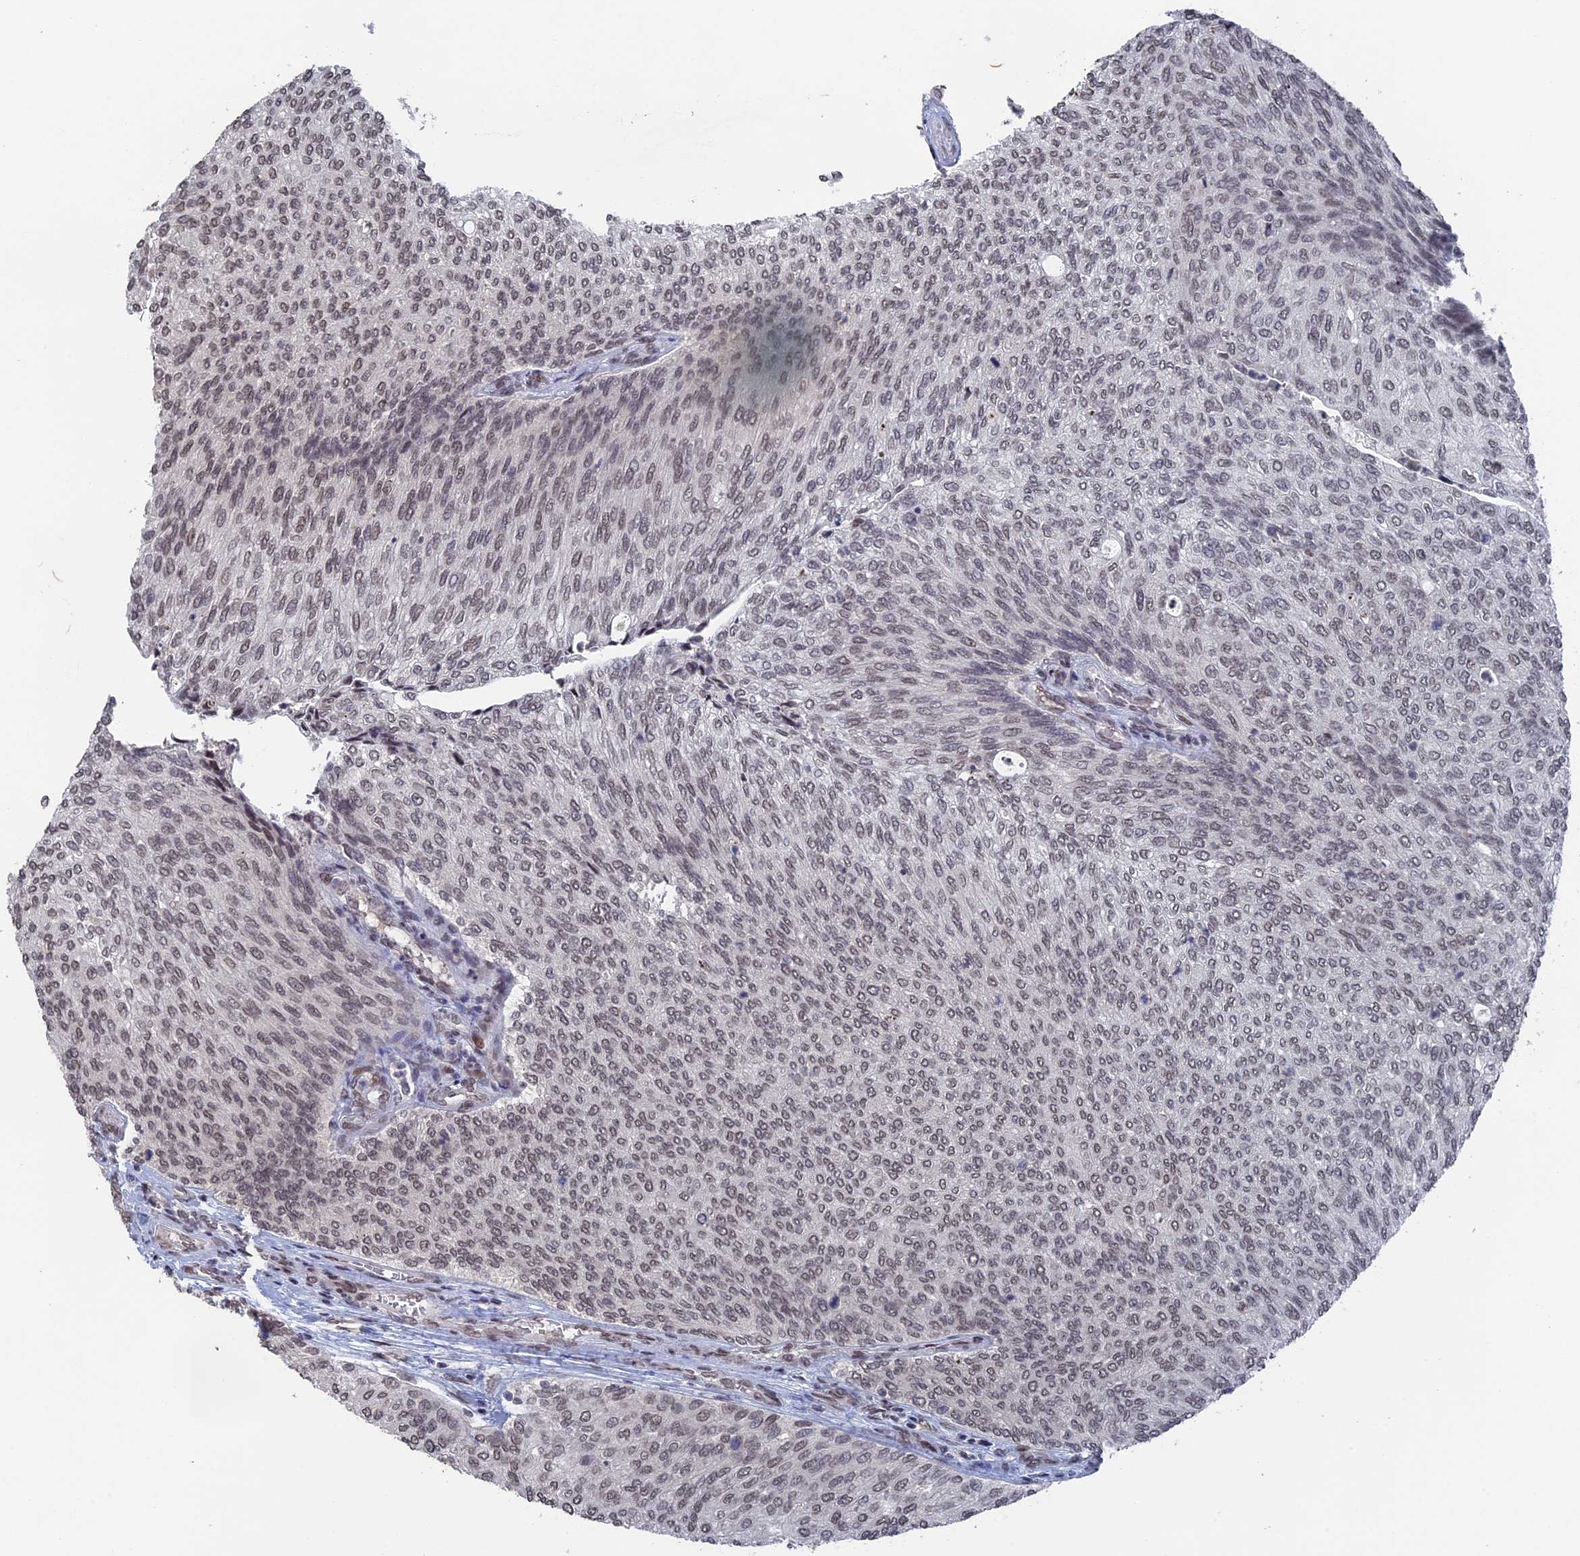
{"staining": {"intensity": "weak", "quantity": "25%-75%", "location": "nuclear"}, "tissue": "urothelial cancer", "cell_type": "Tumor cells", "image_type": "cancer", "snomed": [{"axis": "morphology", "description": "Urothelial carcinoma, Low grade"}, {"axis": "topography", "description": "Urinary bladder"}], "caption": "Immunohistochemistry (IHC) histopathology image of human urothelial cancer stained for a protein (brown), which shows low levels of weak nuclear staining in approximately 25%-75% of tumor cells.", "gene": "NR2C2AP", "patient": {"sex": "female", "age": 79}}